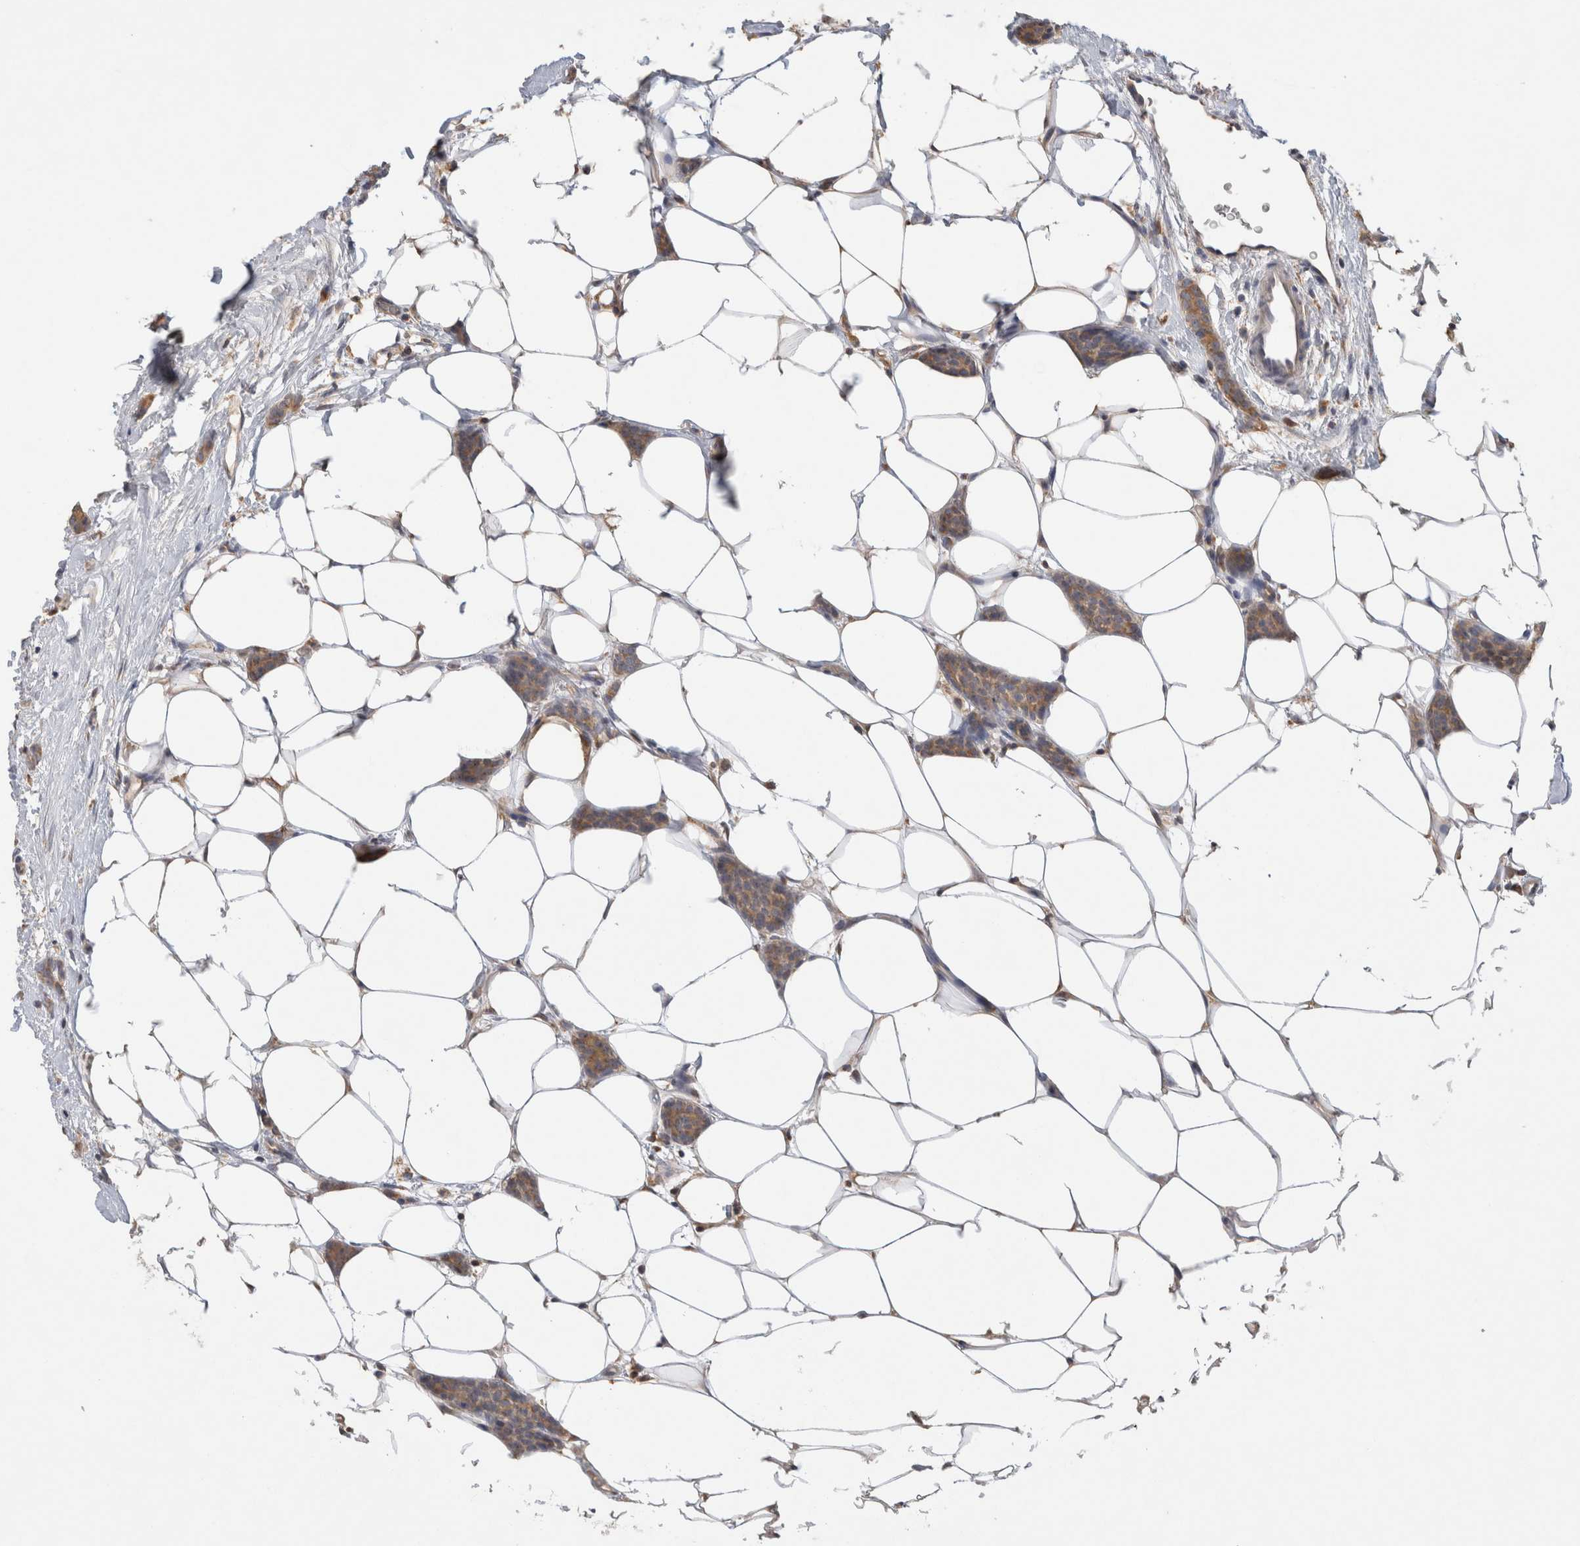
{"staining": {"intensity": "moderate", "quantity": ">75%", "location": "cytoplasmic/membranous"}, "tissue": "breast cancer", "cell_type": "Tumor cells", "image_type": "cancer", "snomed": [{"axis": "morphology", "description": "Lobular carcinoma"}, {"axis": "topography", "description": "Skin"}, {"axis": "topography", "description": "Breast"}], "caption": "Lobular carcinoma (breast) was stained to show a protein in brown. There is medium levels of moderate cytoplasmic/membranous staining in about >75% of tumor cells.", "gene": "GAS1", "patient": {"sex": "female", "age": 46}}